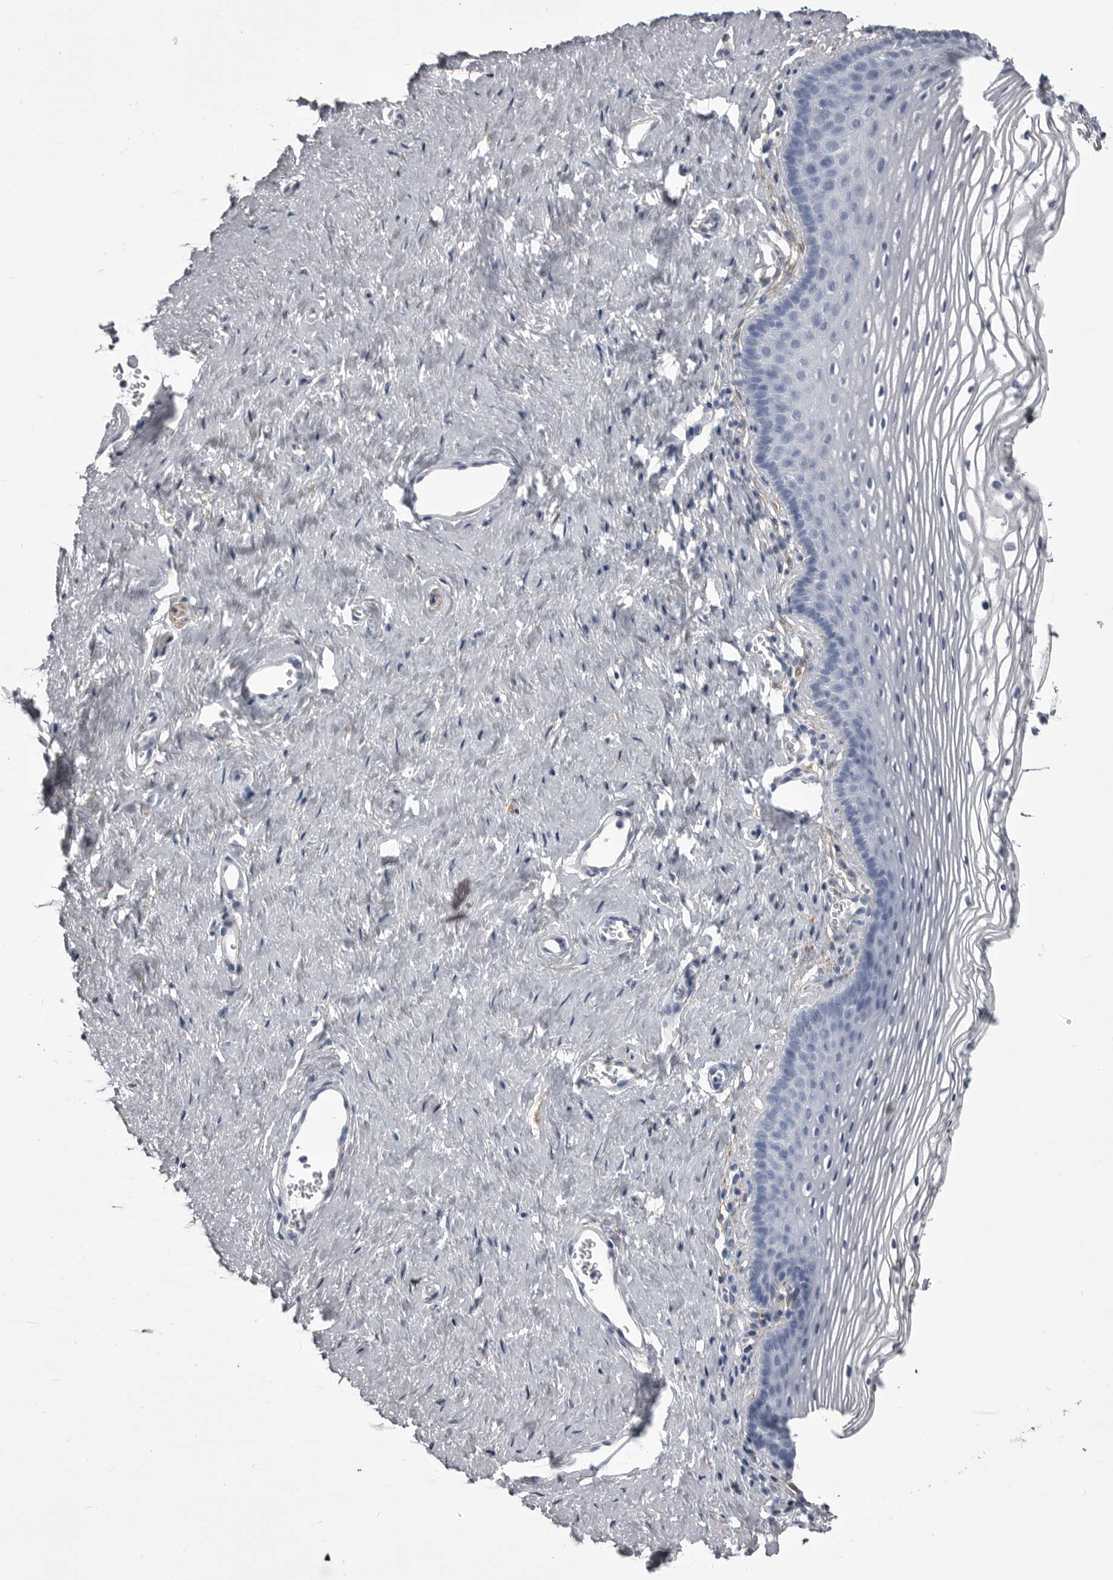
{"staining": {"intensity": "negative", "quantity": "none", "location": "none"}, "tissue": "vagina", "cell_type": "Squamous epithelial cells", "image_type": "normal", "snomed": [{"axis": "morphology", "description": "Normal tissue, NOS"}, {"axis": "topography", "description": "Vagina"}], "caption": "IHC image of benign vagina: vagina stained with DAB reveals no significant protein positivity in squamous epithelial cells.", "gene": "ANK2", "patient": {"sex": "female", "age": 32}}